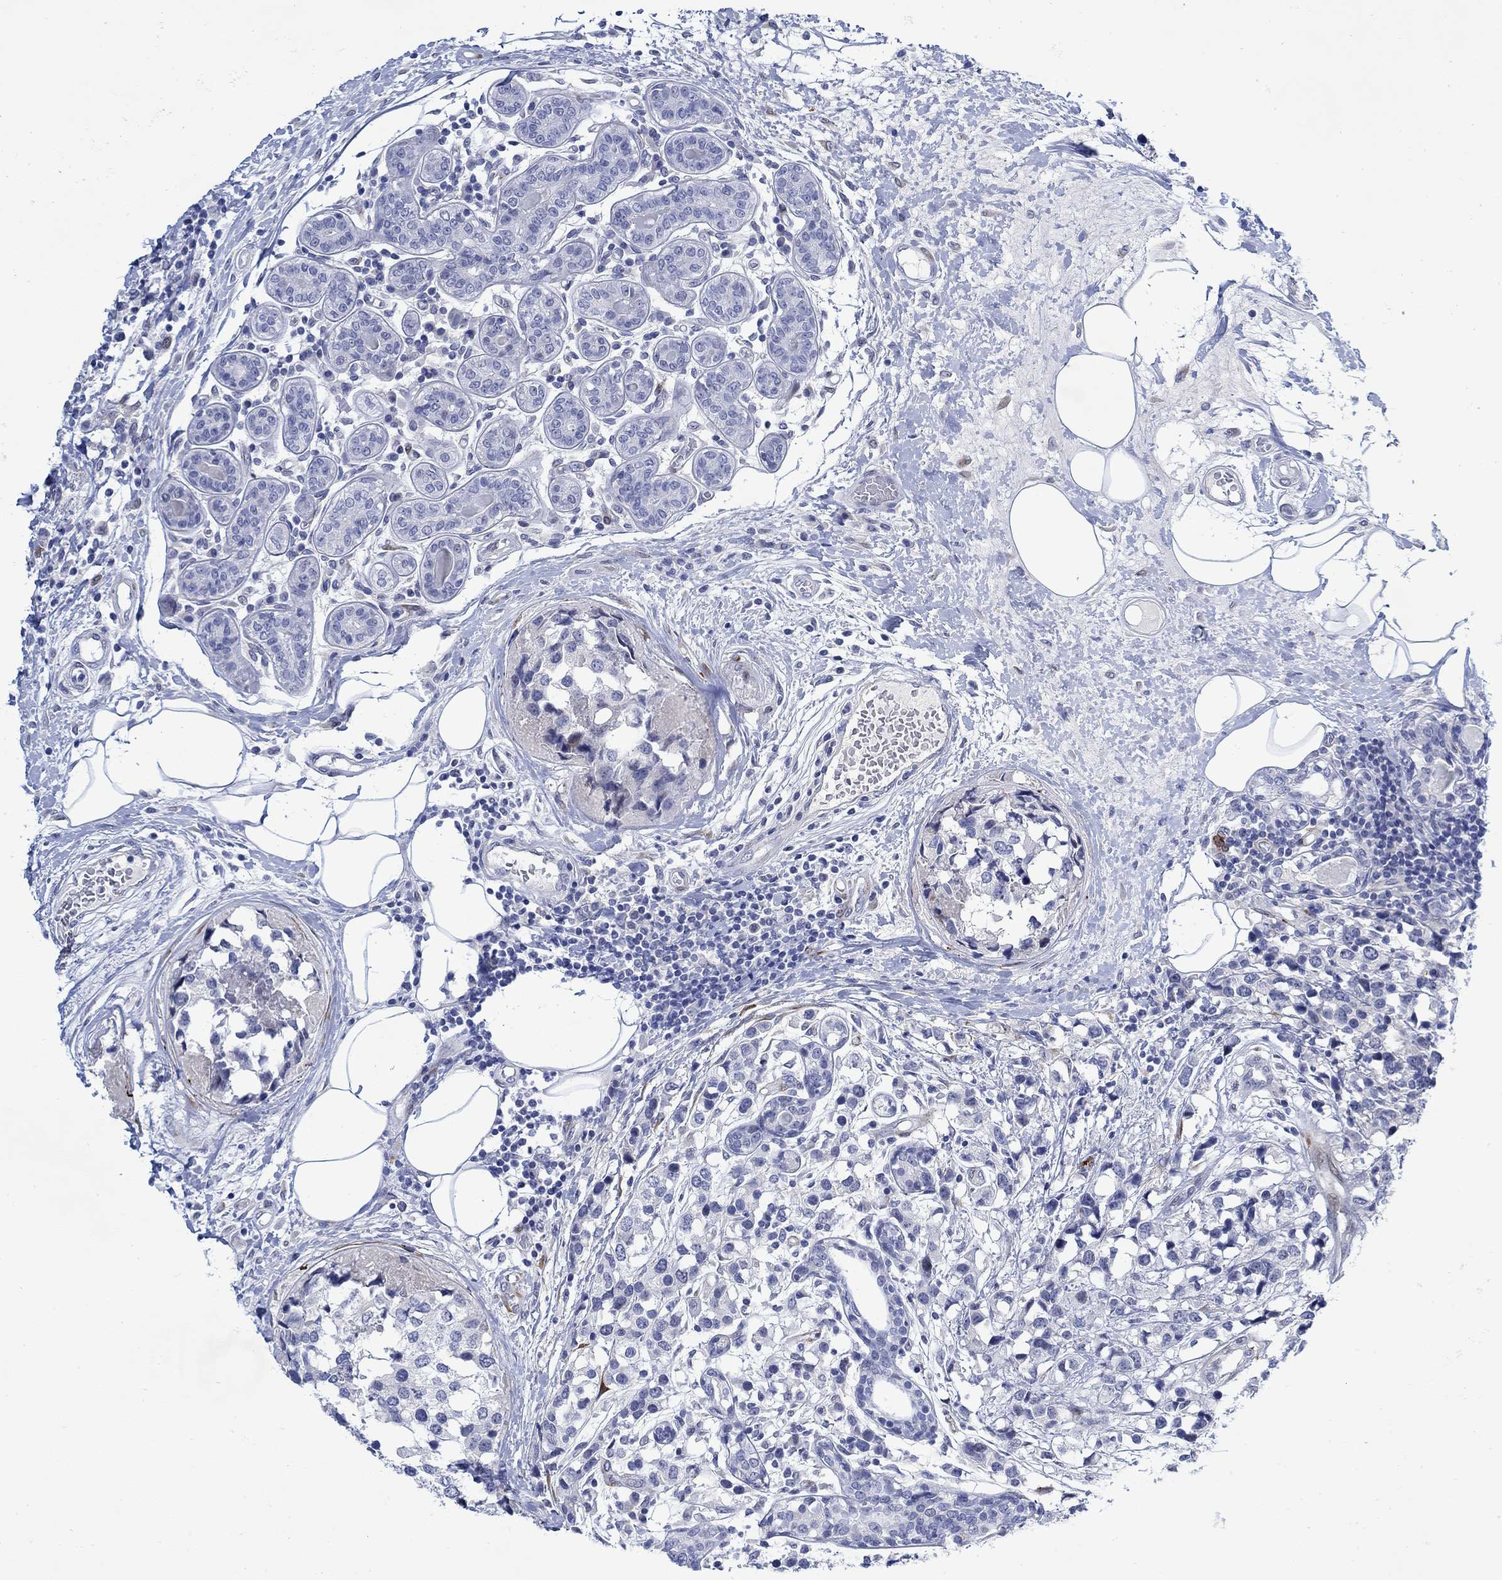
{"staining": {"intensity": "negative", "quantity": "none", "location": "none"}, "tissue": "breast cancer", "cell_type": "Tumor cells", "image_type": "cancer", "snomed": [{"axis": "morphology", "description": "Lobular carcinoma"}, {"axis": "topography", "description": "Breast"}], "caption": "Immunohistochemistry image of human breast cancer stained for a protein (brown), which displays no positivity in tumor cells. (Stains: DAB IHC with hematoxylin counter stain, Microscopy: brightfield microscopy at high magnification).", "gene": "KSR2", "patient": {"sex": "female", "age": 59}}